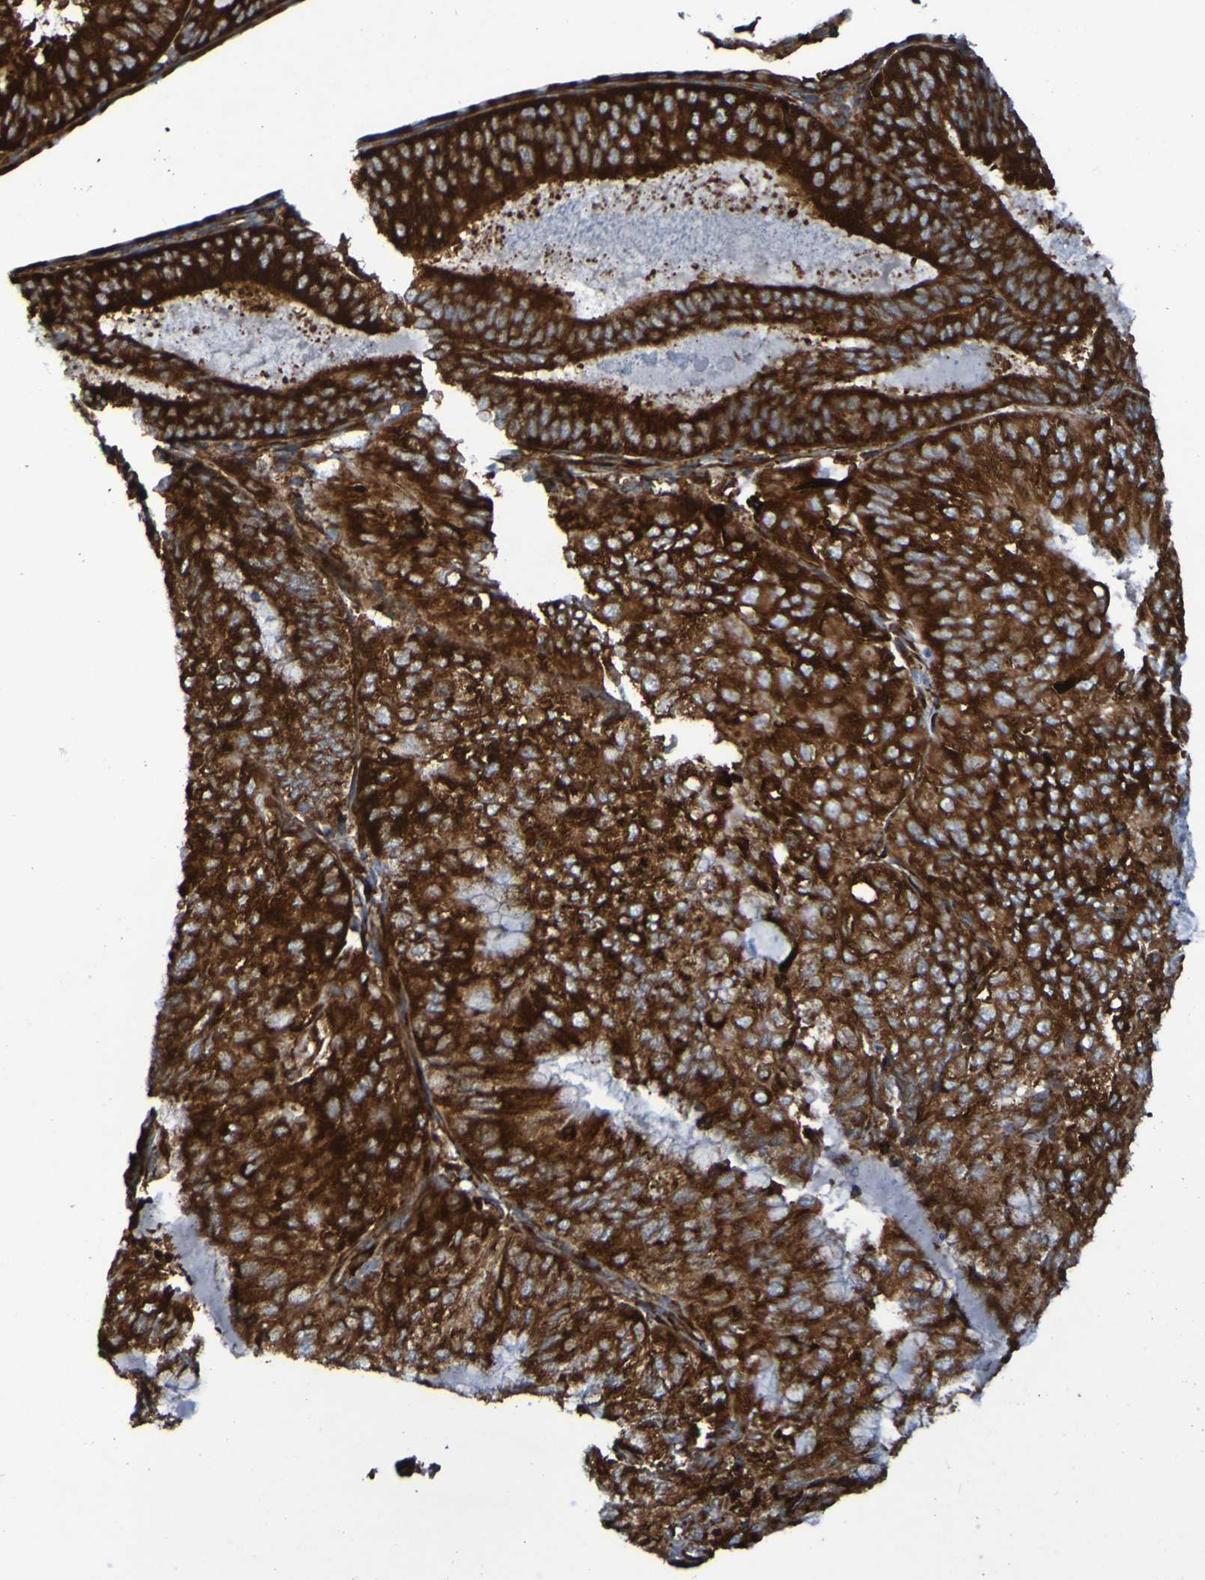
{"staining": {"intensity": "strong", "quantity": ">75%", "location": "cytoplasmic/membranous"}, "tissue": "endometrial cancer", "cell_type": "Tumor cells", "image_type": "cancer", "snomed": [{"axis": "morphology", "description": "Adenocarcinoma, NOS"}, {"axis": "topography", "description": "Endometrium"}], "caption": "This image shows immunohistochemistry (IHC) staining of endometrial cancer (adenocarcinoma), with high strong cytoplasmic/membranous staining in approximately >75% of tumor cells.", "gene": "RPL10", "patient": {"sex": "female", "age": 81}}